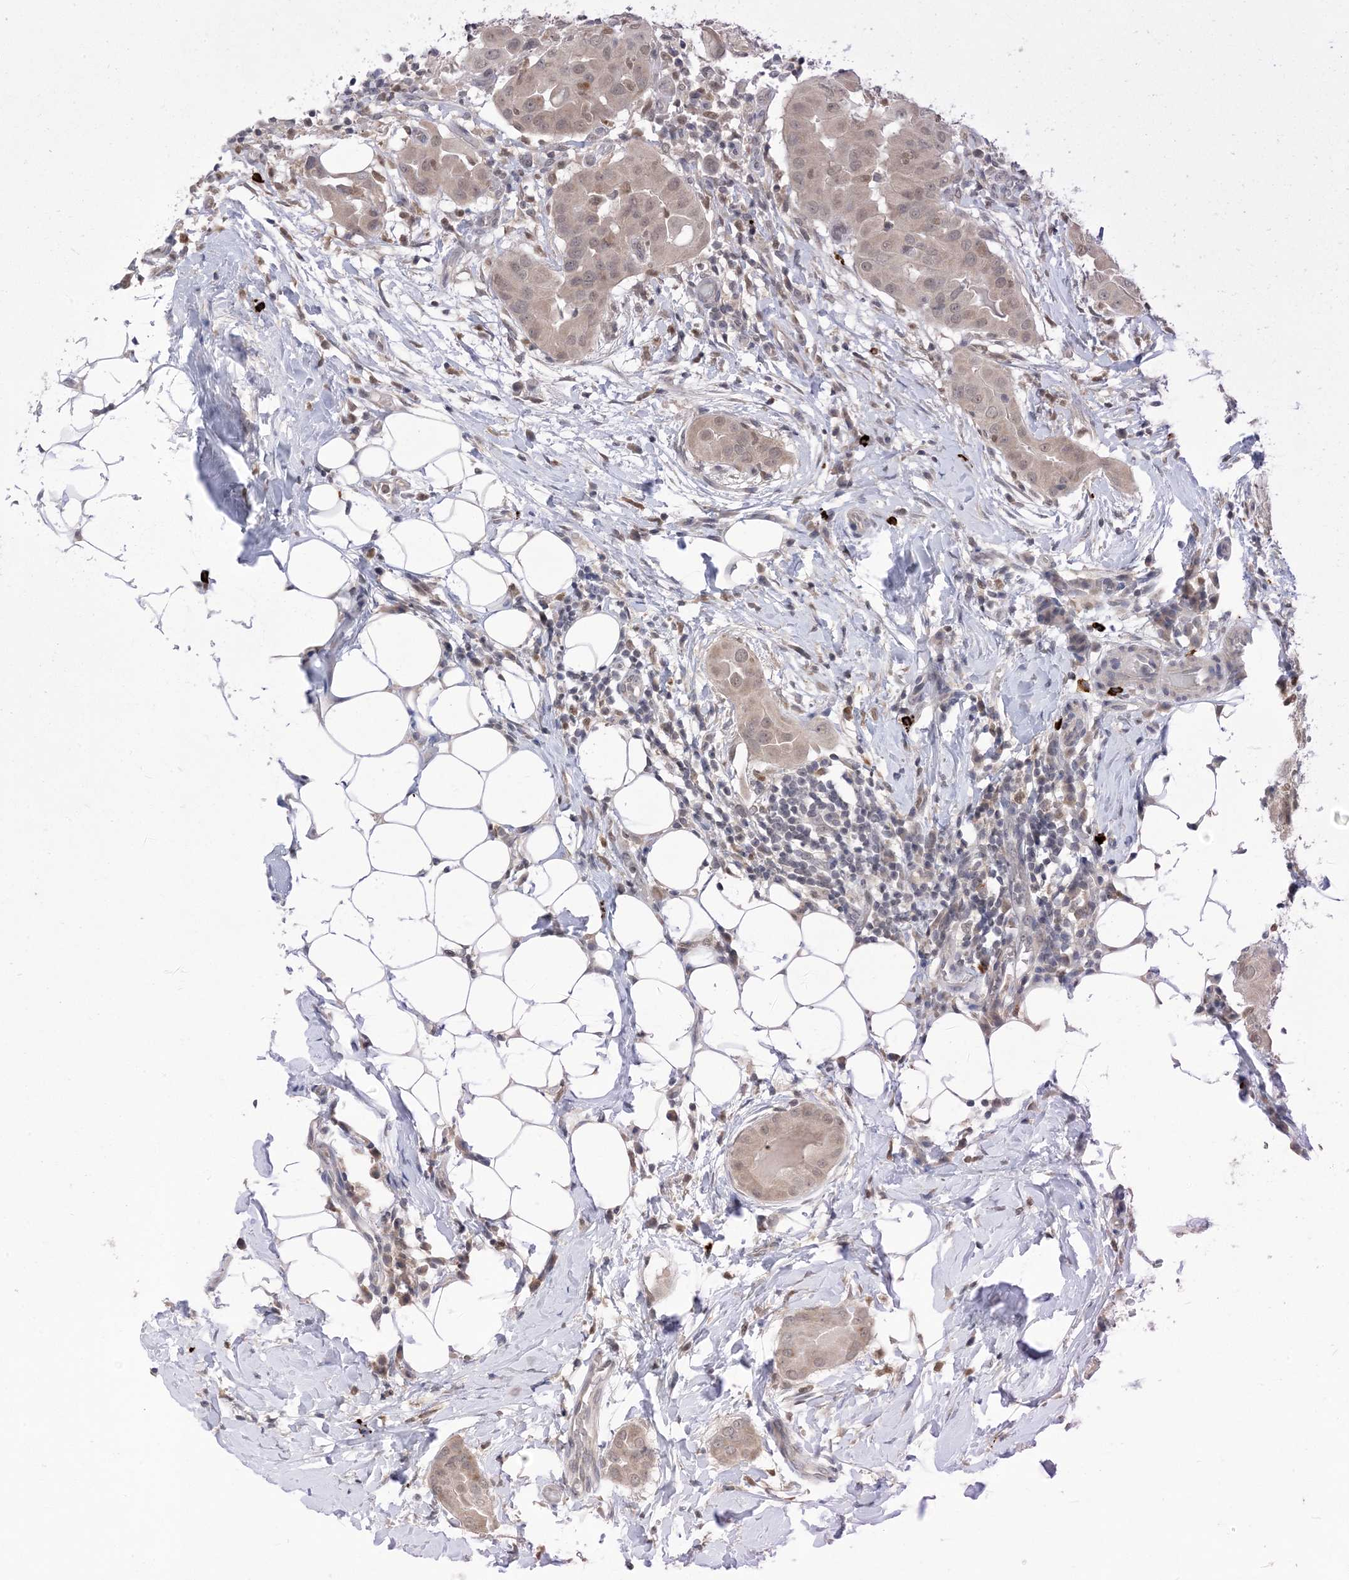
{"staining": {"intensity": "weak", "quantity": ">75%", "location": "nuclear"}, "tissue": "thyroid cancer", "cell_type": "Tumor cells", "image_type": "cancer", "snomed": [{"axis": "morphology", "description": "Papillary adenocarcinoma, NOS"}, {"axis": "topography", "description": "Thyroid gland"}], "caption": "This micrograph exhibits thyroid papillary adenocarcinoma stained with immunohistochemistry to label a protein in brown. The nuclear of tumor cells show weak positivity for the protein. Nuclei are counter-stained blue.", "gene": "RANBP9", "patient": {"sex": "male", "age": 33}}